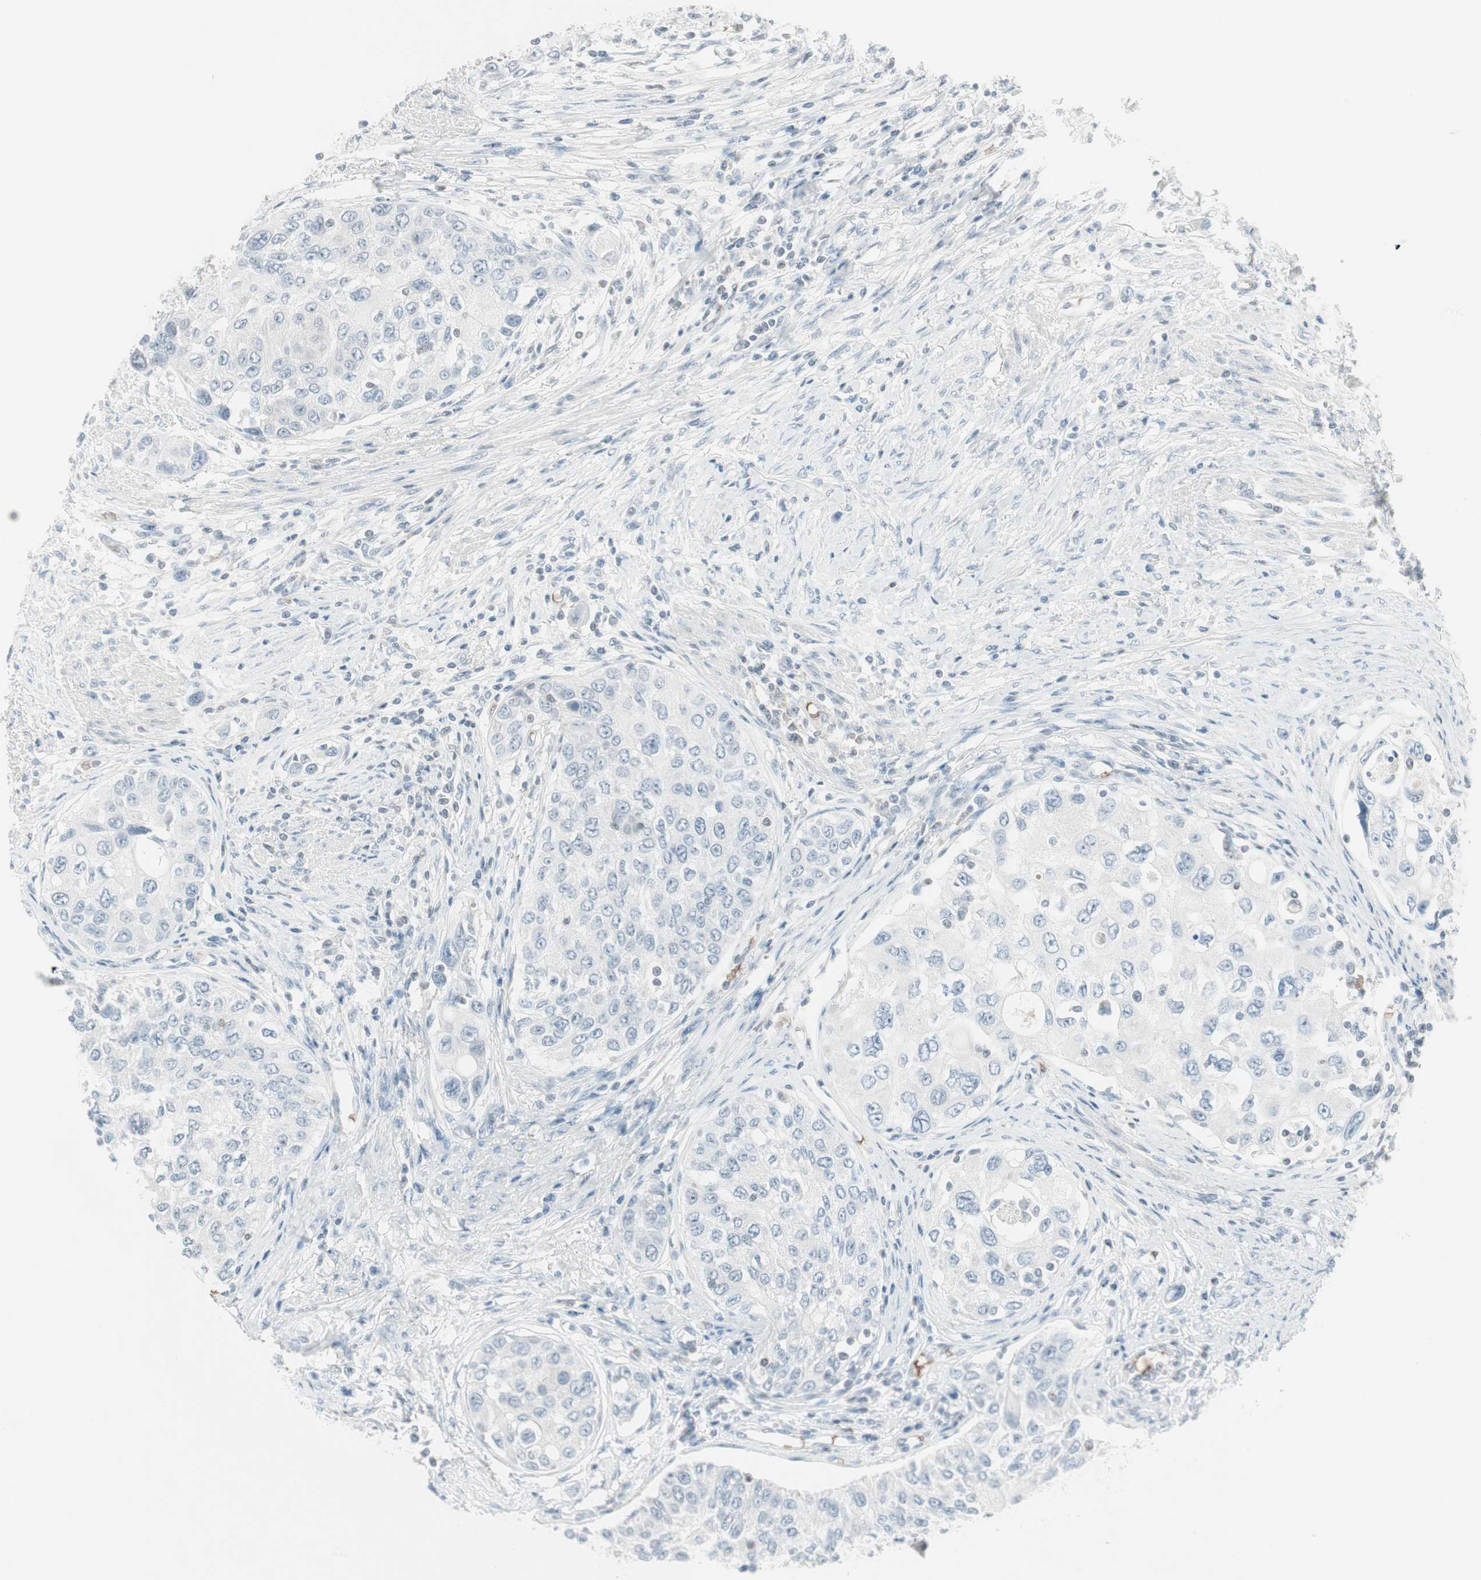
{"staining": {"intensity": "negative", "quantity": "none", "location": "none"}, "tissue": "urothelial cancer", "cell_type": "Tumor cells", "image_type": "cancer", "snomed": [{"axis": "morphology", "description": "Urothelial carcinoma, High grade"}, {"axis": "topography", "description": "Urinary bladder"}], "caption": "High magnification brightfield microscopy of urothelial cancer stained with DAB (brown) and counterstained with hematoxylin (blue): tumor cells show no significant expression.", "gene": "MAP4K1", "patient": {"sex": "female", "age": 56}}